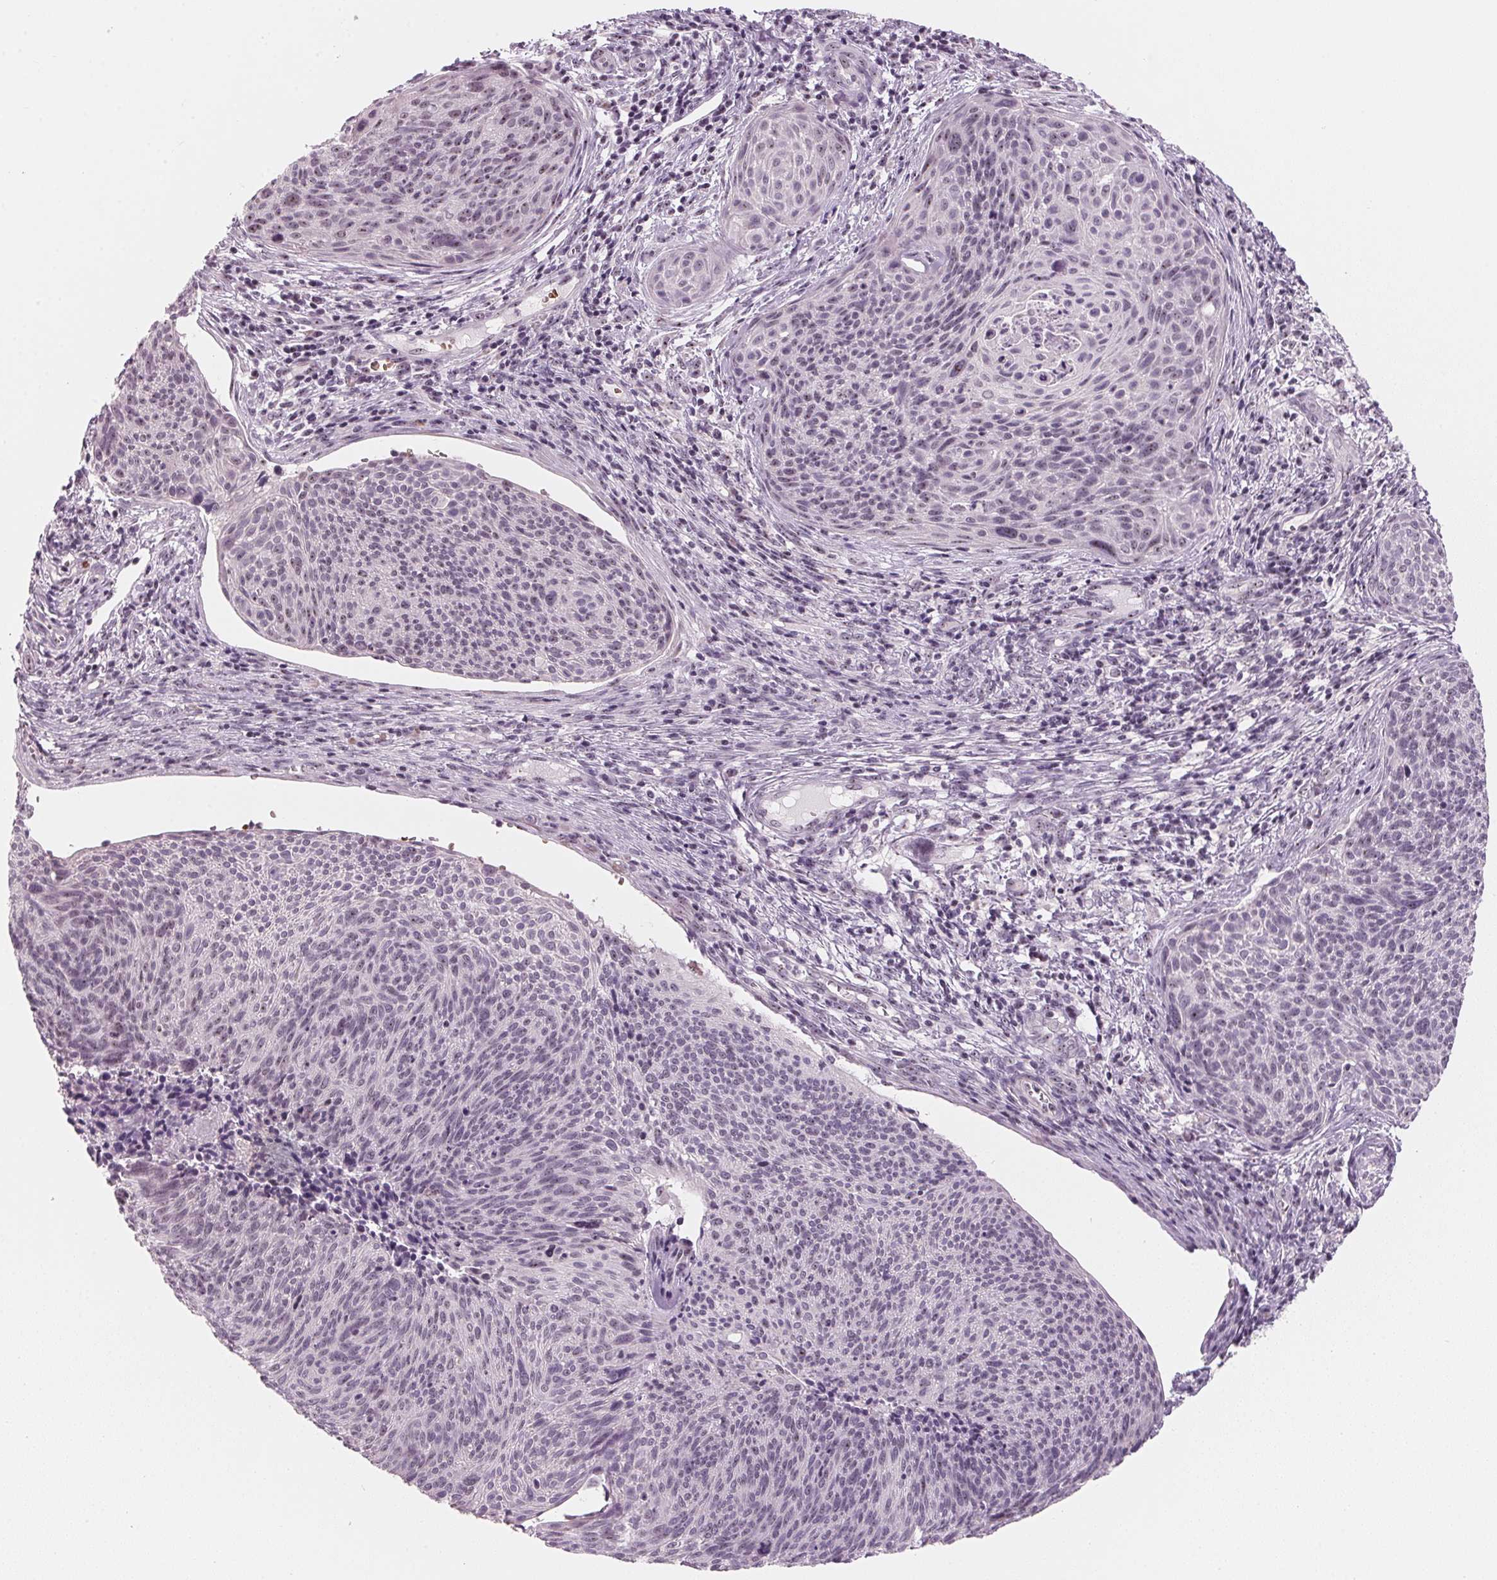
{"staining": {"intensity": "weak", "quantity": "<25%", "location": "nuclear"}, "tissue": "cervical cancer", "cell_type": "Tumor cells", "image_type": "cancer", "snomed": [{"axis": "morphology", "description": "Squamous cell carcinoma, NOS"}, {"axis": "topography", "description": "Cervix"}], "caption": "Tumor cells are negative for protein expression in human cervical cancer (squamous cell carcinoma).", "gene": "DNTTIP2", "patient": {"sex": "female", "age": 49}}